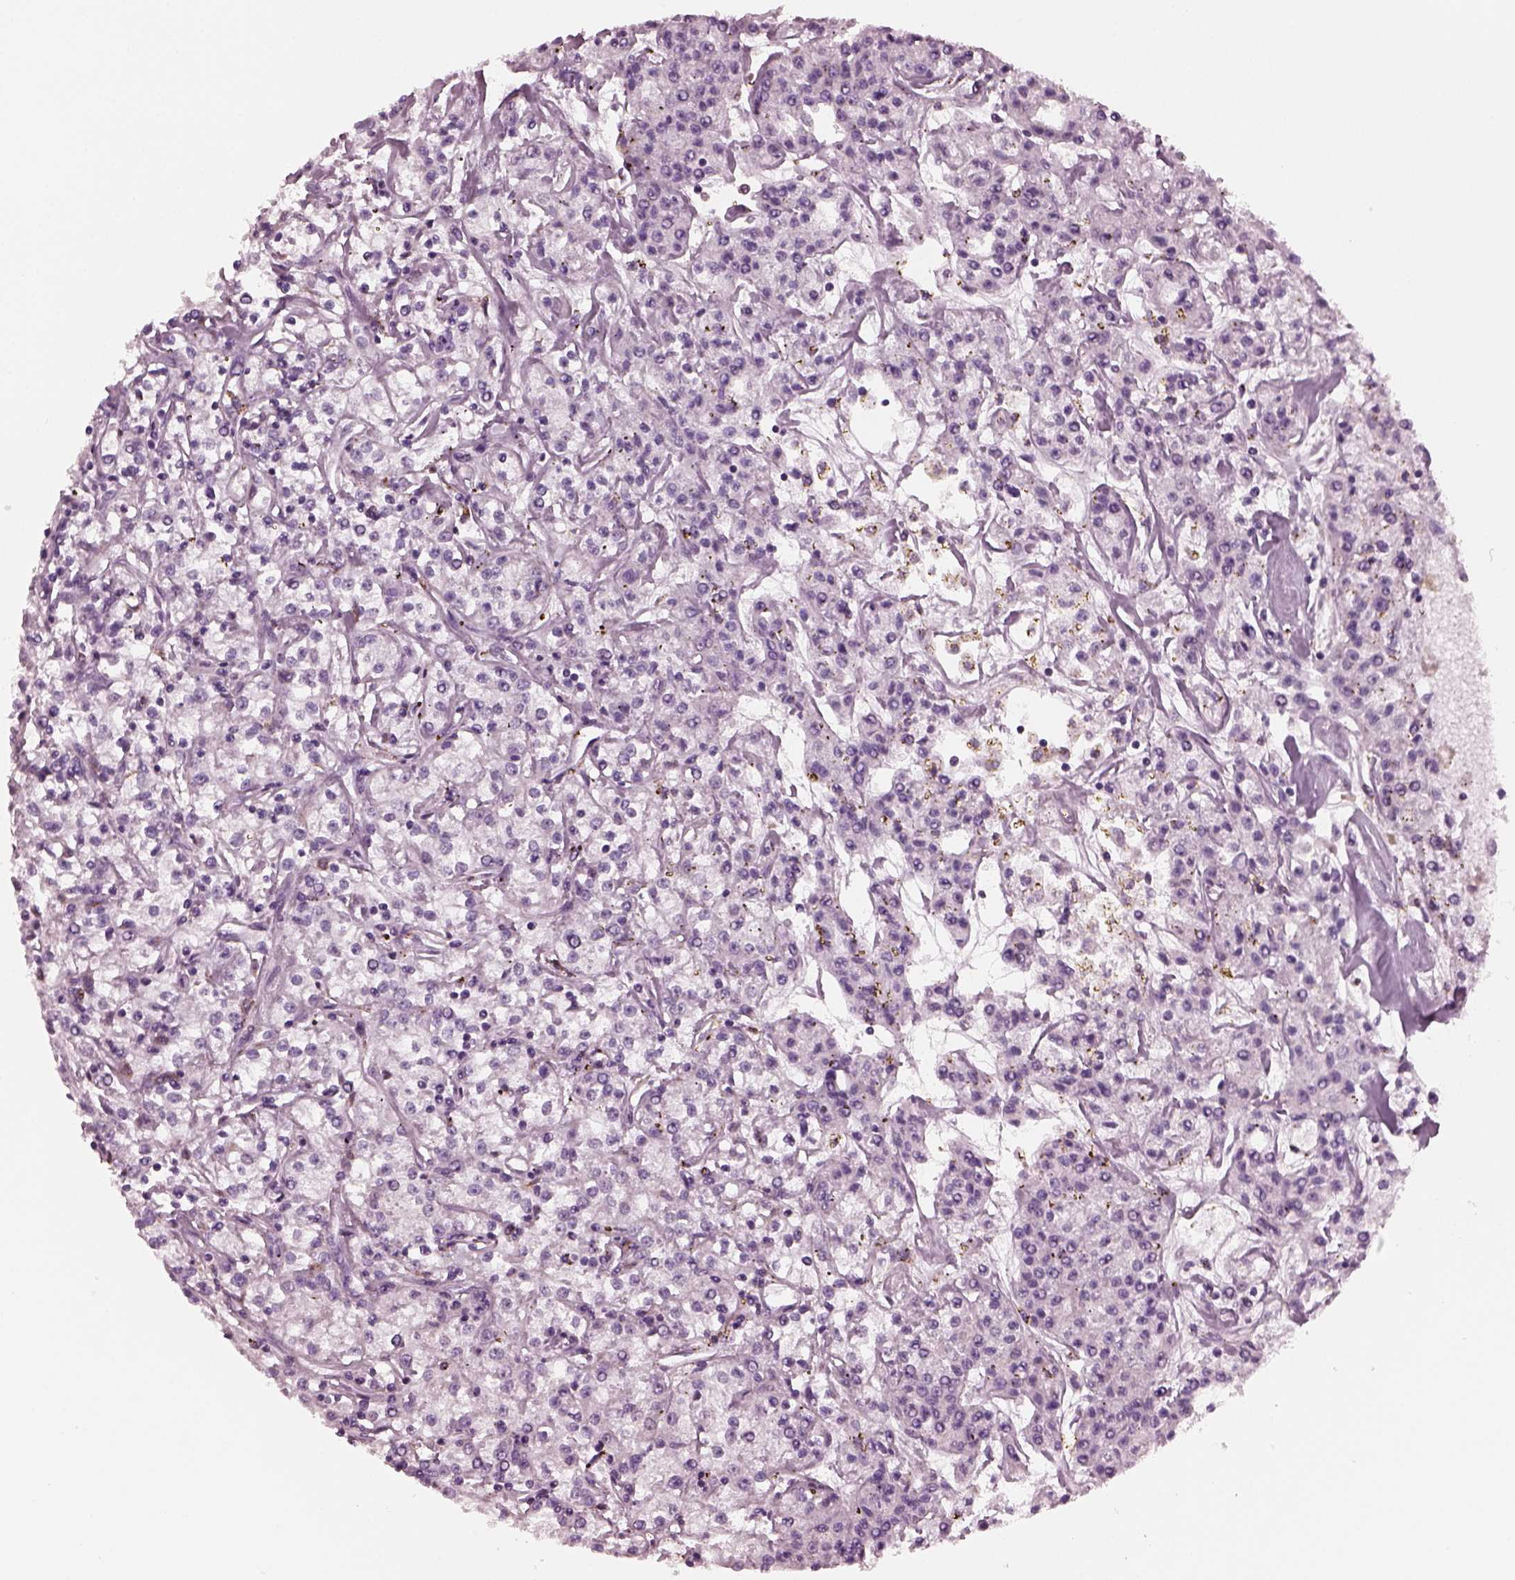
{"staining": {"intensity": "negative", "quantity": "none", "location": "none"}, "tissue": "renal cancer", "cell_type": "Tumor cells", "image_type": "cancer", "snomed": [{"axis": "morphology", "description": "Adenocarcinoma, NOS"}, {"axis": "topography", "description": "Kidney"}], "caption": "Immunohistochemical staining of human renal cancer demonstrates no significant expression in tumor cells.", "gene": "SLAMF8", "patient": {"sex": "female", "age": 59}}